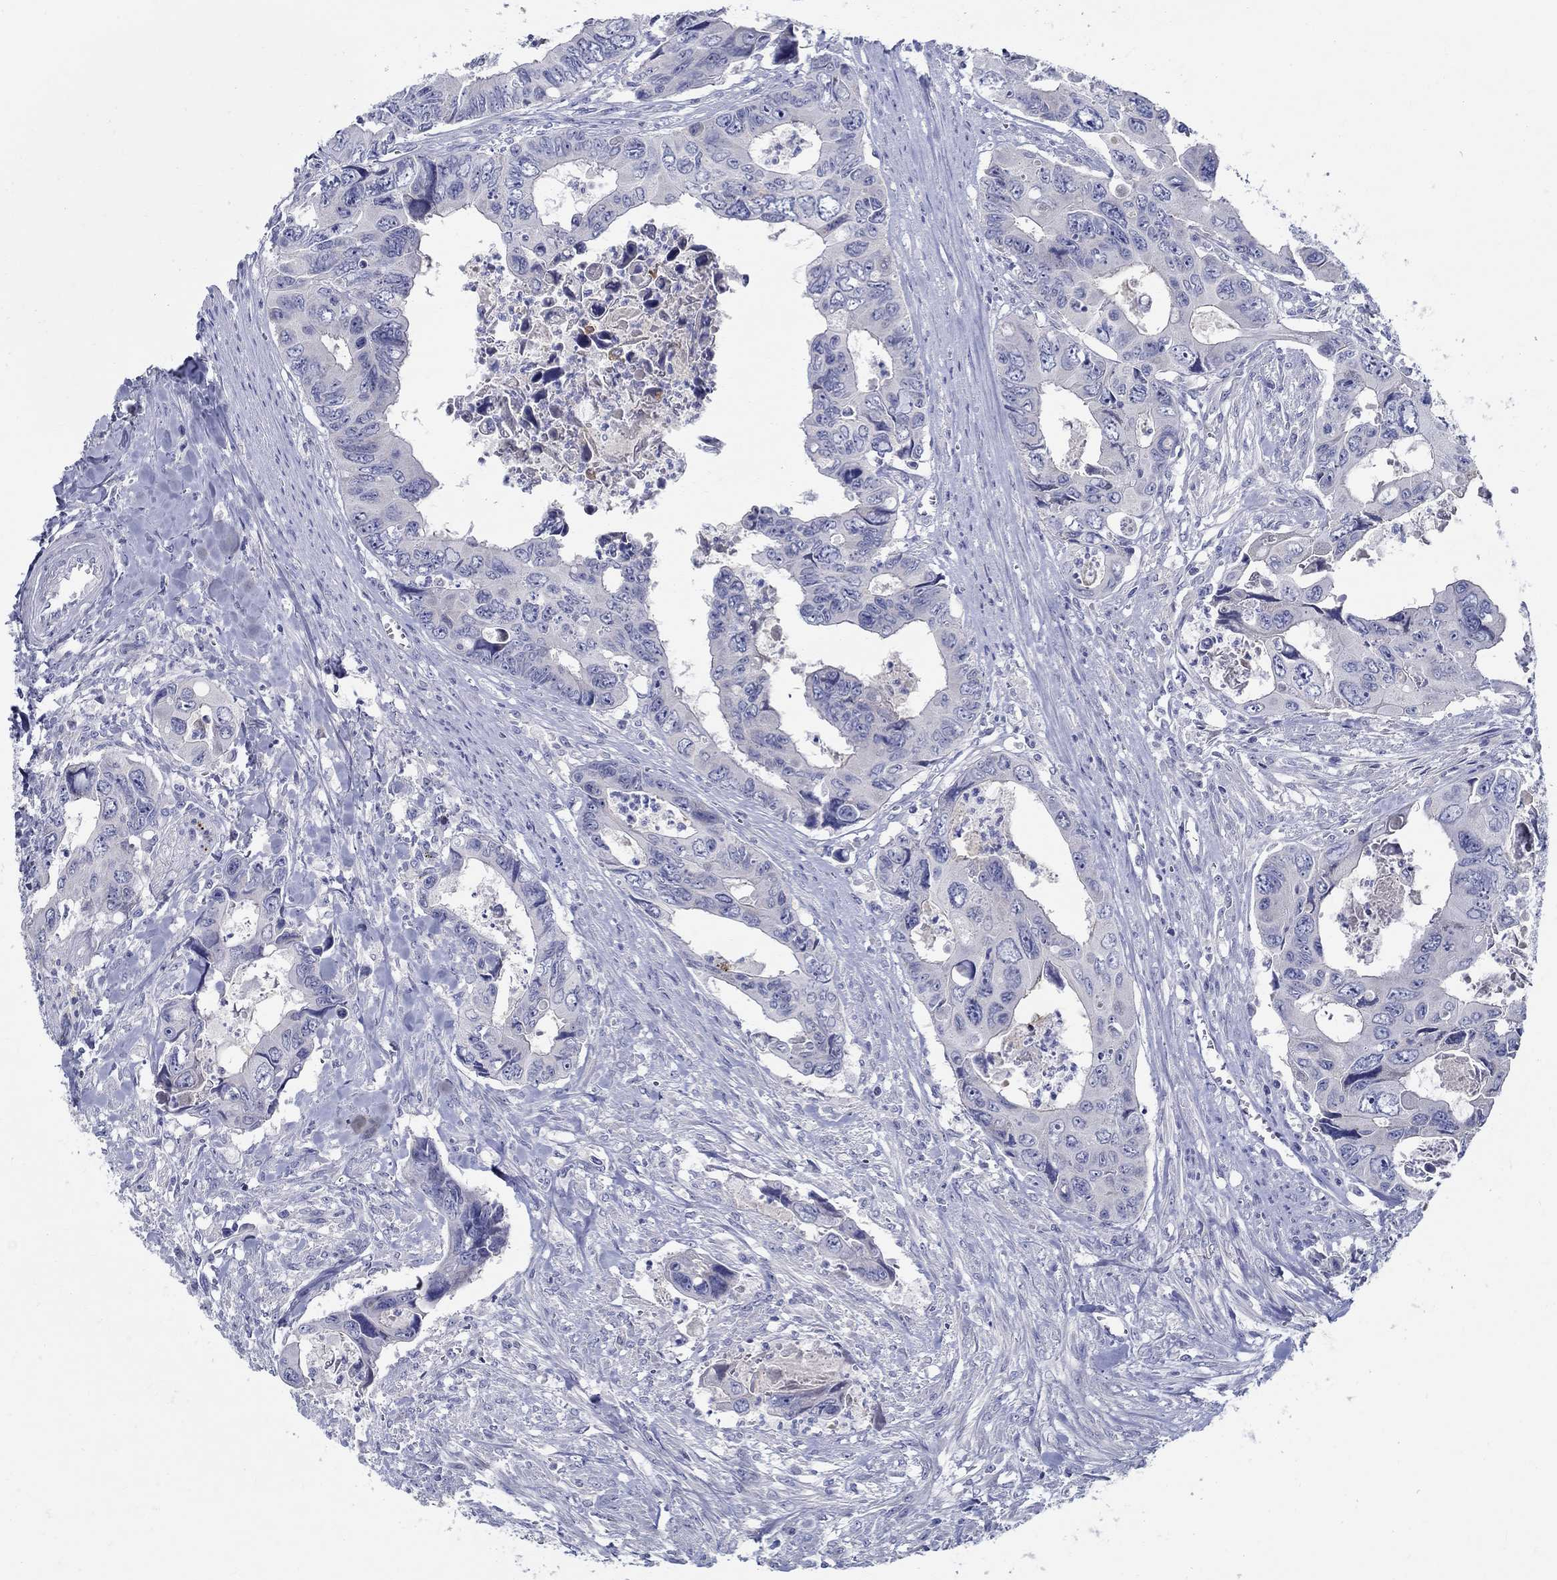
{"staining": {"intensity": "negative", "quantity": "none", "location": "none"}, "tissue": "colorectal cancer", "cell_type": "Tumor cells", "image_type": "cancer", "snomed": [{"axis": "morphology", "description": "Adenocarcinoma, NOS"}, {"axis": "topography", "description": "Rectum"}], "caption": "A high-resolution image shows IHC staining of colorectal adenocarcinoma, which exhibits no significant positivity in tumor cells.", "gene": "CRYGD", "patient": {"sex": "male", "age": 62}}